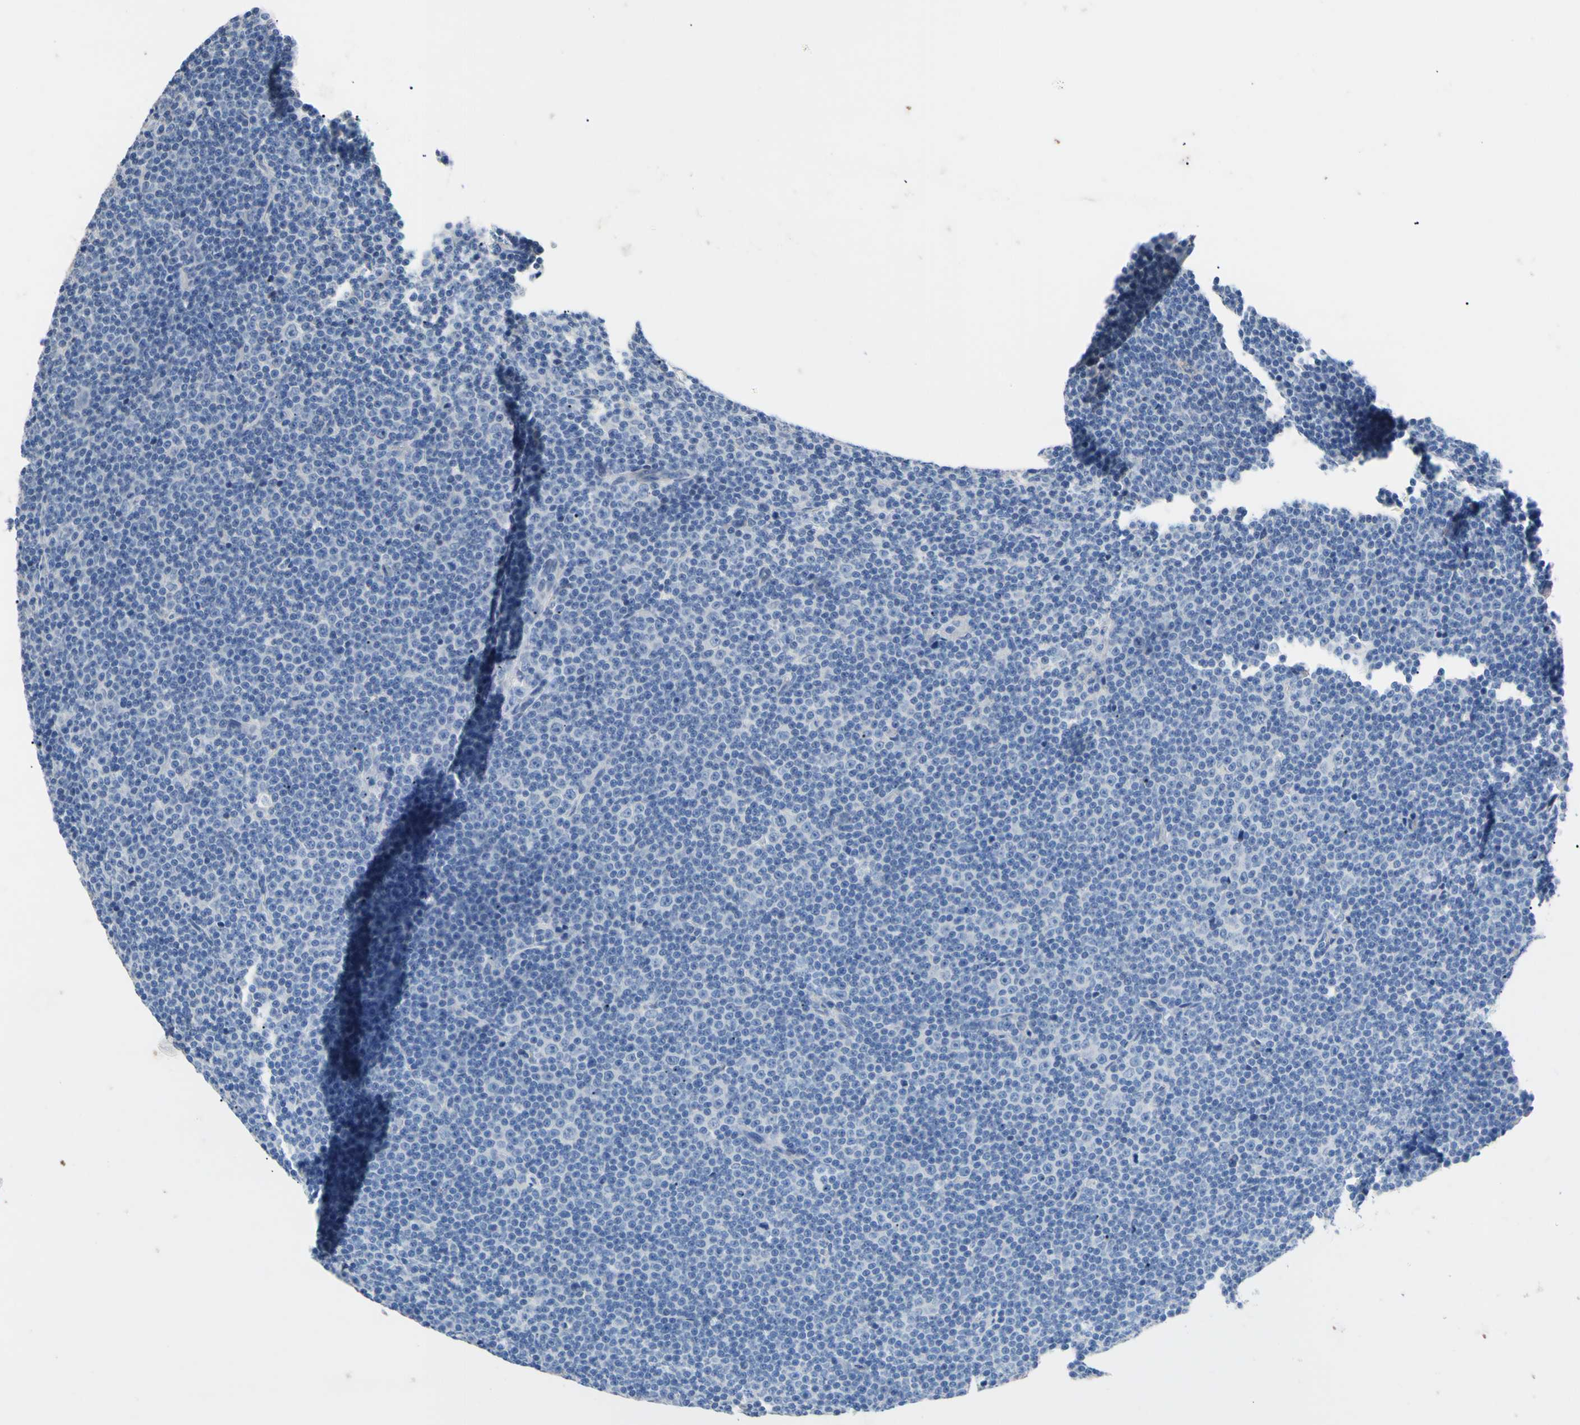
{"staining": {"intensity": "negative", "quantity": "none", "location": "none"}, "tissue": "lymphoma", "cell_type": "Tumor cells", "image_type": "cancer", "snomed": [{"axis": "morphology", "description": "Malignant lymphoma, non-Hodgkin's type, Low grade"}, {"axis": "topography", "description": "Lymph node"}], "caption": "There is no significant expression in tumor cells of lymphoma.", "gene": "PNKD", "patient": {"sex": "female", "age": 67}}